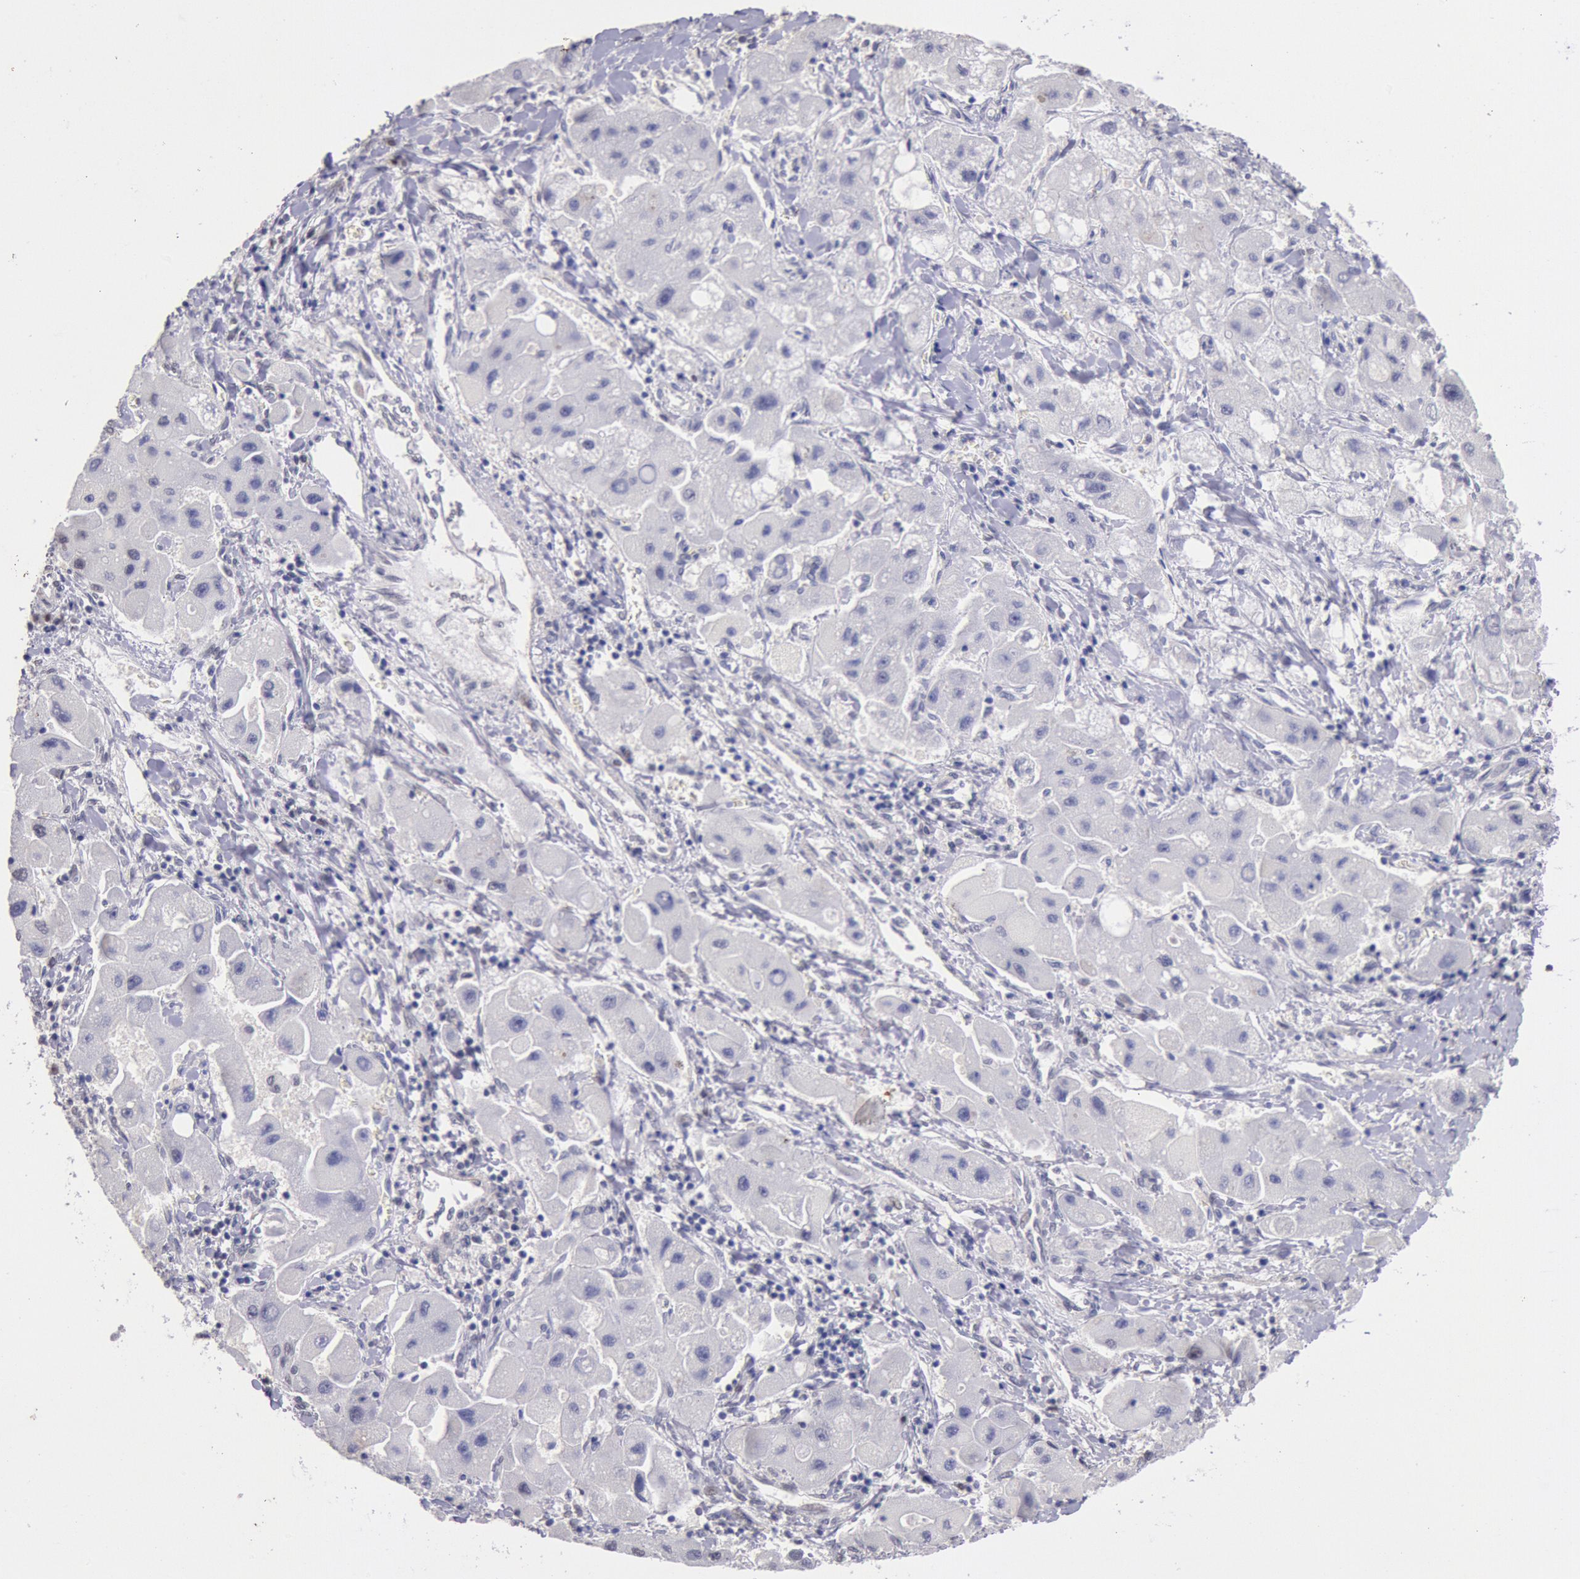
{"staining": {"intensity": "negative", "quantity": "none", "location": "none"}, "tissue": "liver cancer", "cell_type": "Tumor cells", "image_type": "cancer", "snomed": [{"axis": "morphology", "description": "Carcinoma, Hepatocellular, NOS"}, {"axis": "topography", "description": "Liver"}], "caption": "A histopathology image of liver hepatocellular carcinoma stained for a protein reveals no brown staining in tumor cells.", "gene": "MYH7", "patient": {"sex": "male", "age": 24}}